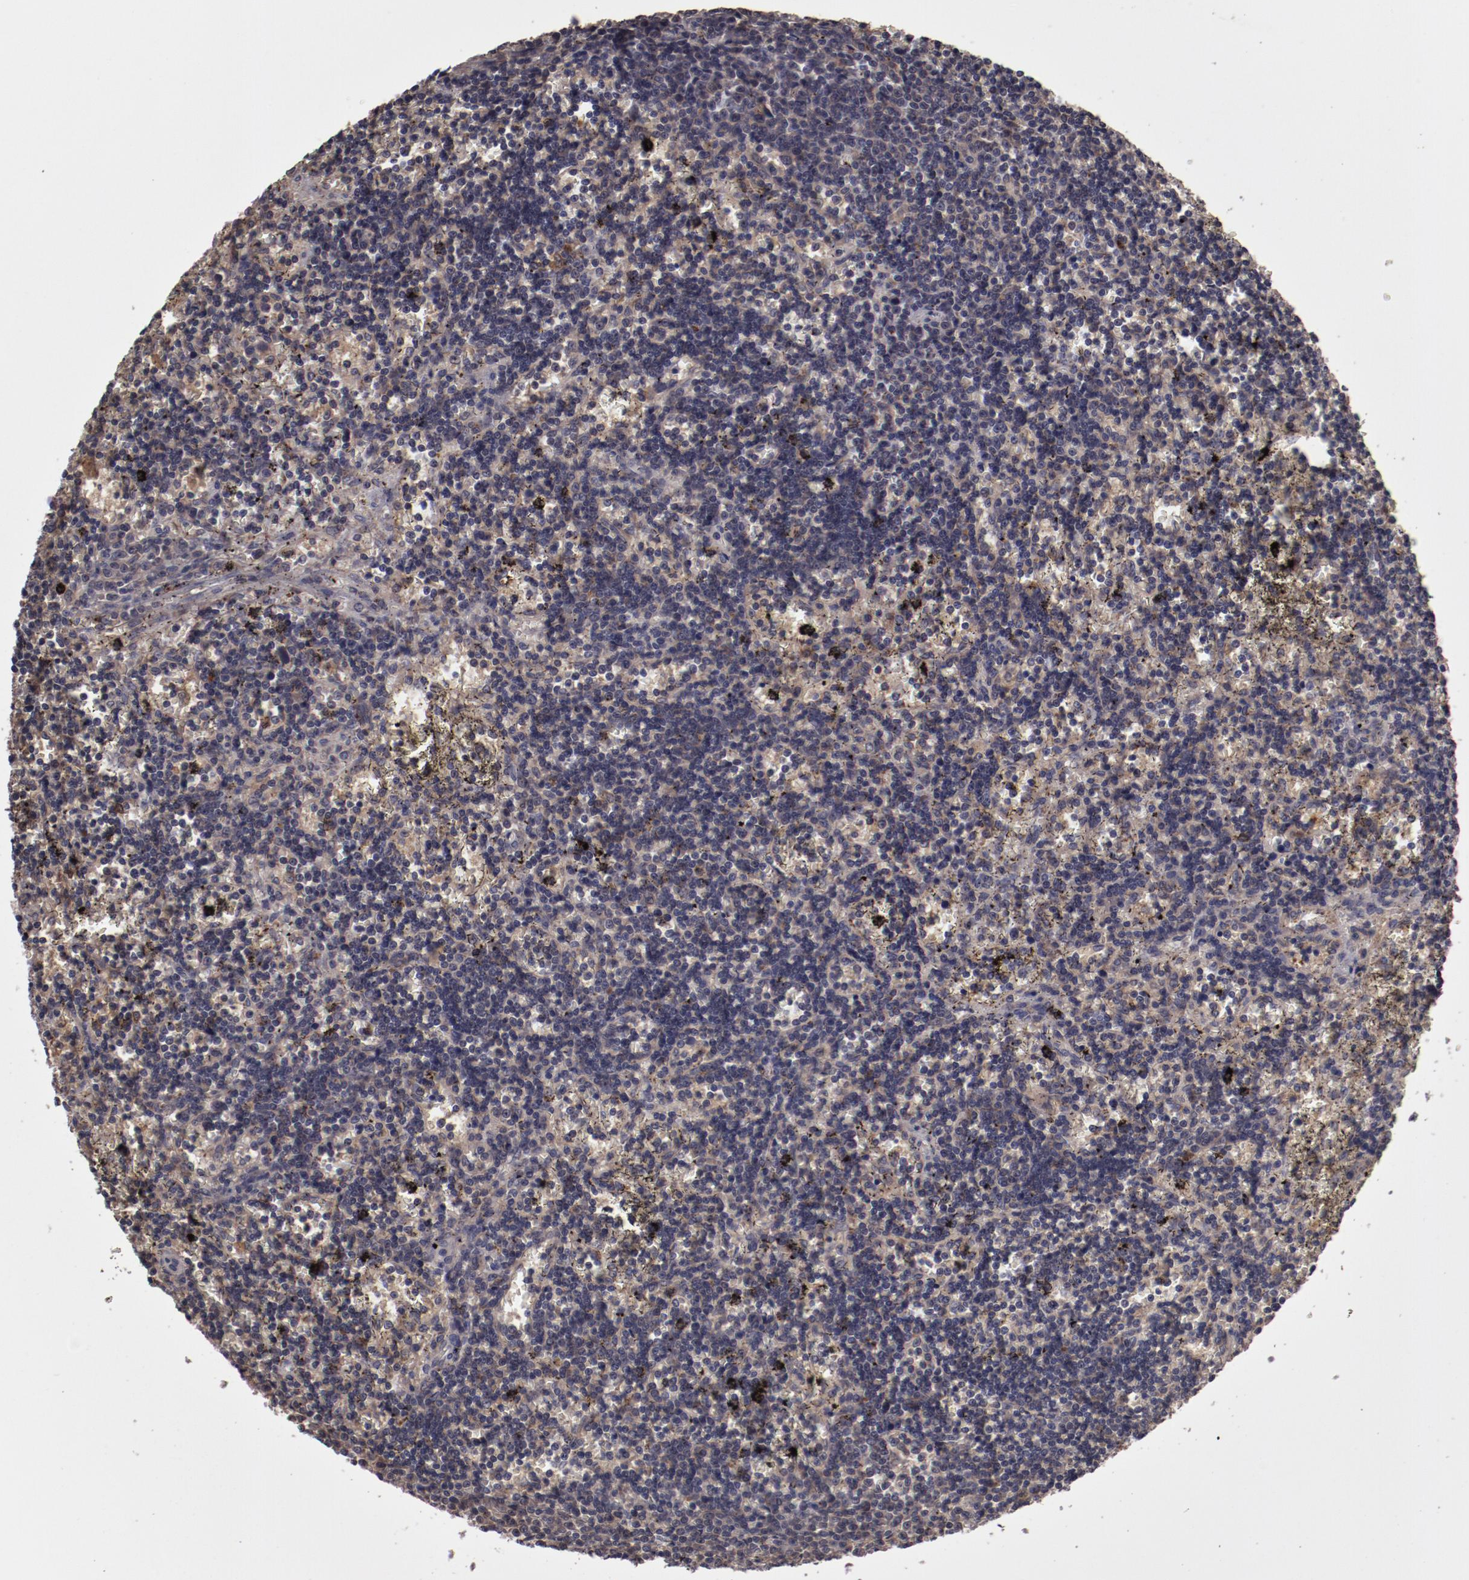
{"staining": {"intensity": "weak", "quantity": "<25%", "location": "cytoplasmic/membranous"}, "tissue": "lymphoma", "cell_type": "Tumor cells", "image_type": "cancer", "snomed": [{"axis": "morphology", "description": "Malignant lymphoma, non-Hodgkin's type, Low grade"}, {"axis": "topography", "description": "Spleen"}], "caption": "Tumor cells show no significant staining in lymphoma. (DAB (3,3'-diaminobenzidine) IHC visualized using brightfield microscopy, high magnification).", "gene": "CP", "patient": {"sex": "male", "age": 60}}